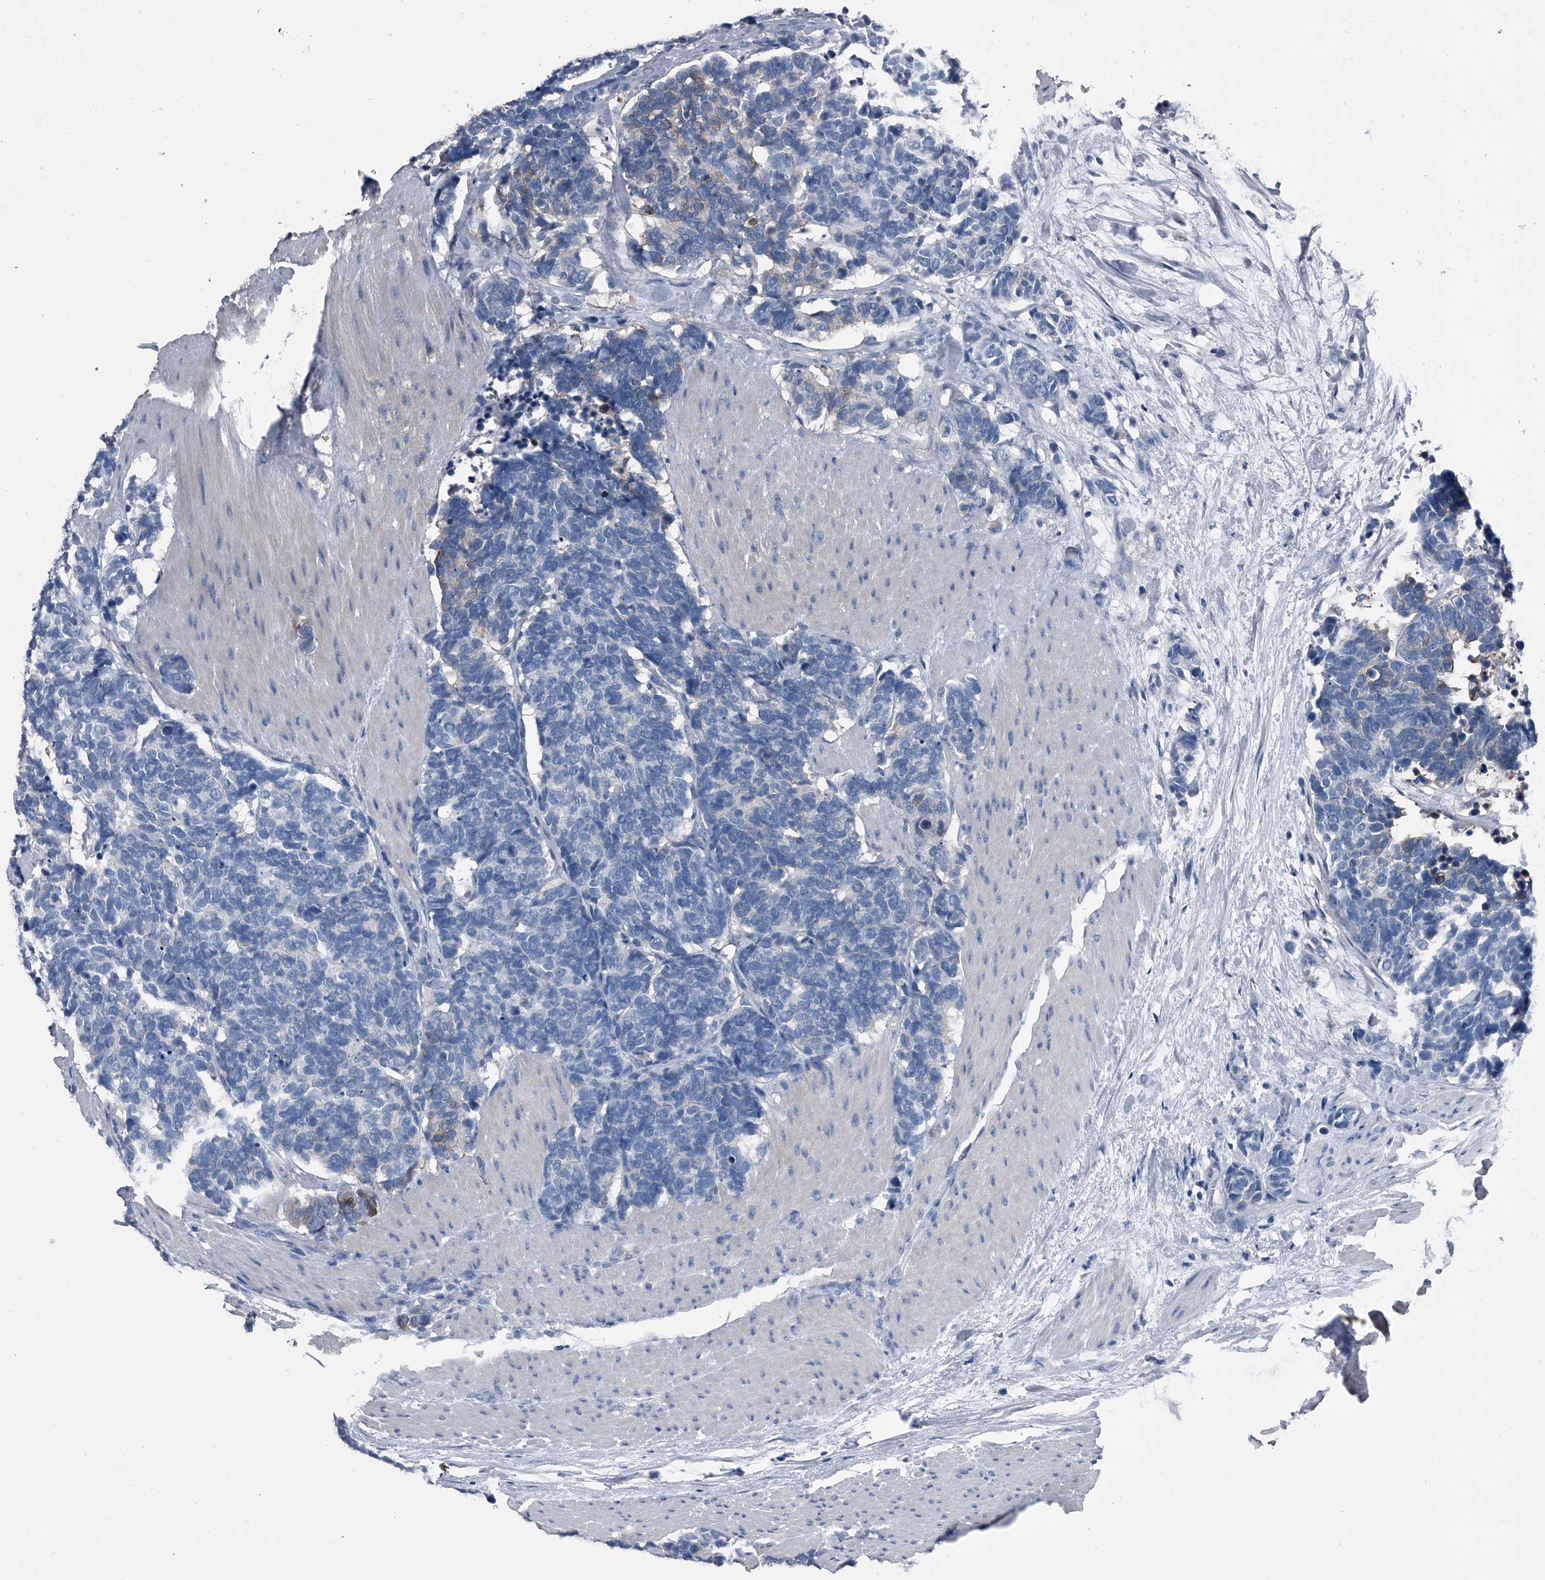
{"staining": {"intensity": "negative", "quantity": "none", "location": "none"}, "tissue": "carcinoid", "cell_type": "Tumor cells", "image_type": "cancer", "snomed": [{"axis": "morphology", "description": "Carcinoma, NOS"}, {"axis": "morphology", "description": "Carcinoid, malignant, NOS"}, {"axis": "topography", "description": "Urinary bladder"}], "caption": "The micrograph shows no staining of tumor cells in malignant carcinoid. (Stains: DAB IHC with hematoxylin counter stain, Microscopy: brightfield microscopy at high magnification).", "gene": "KIF13A", "patient": {"sex": "male", "age": 57}}